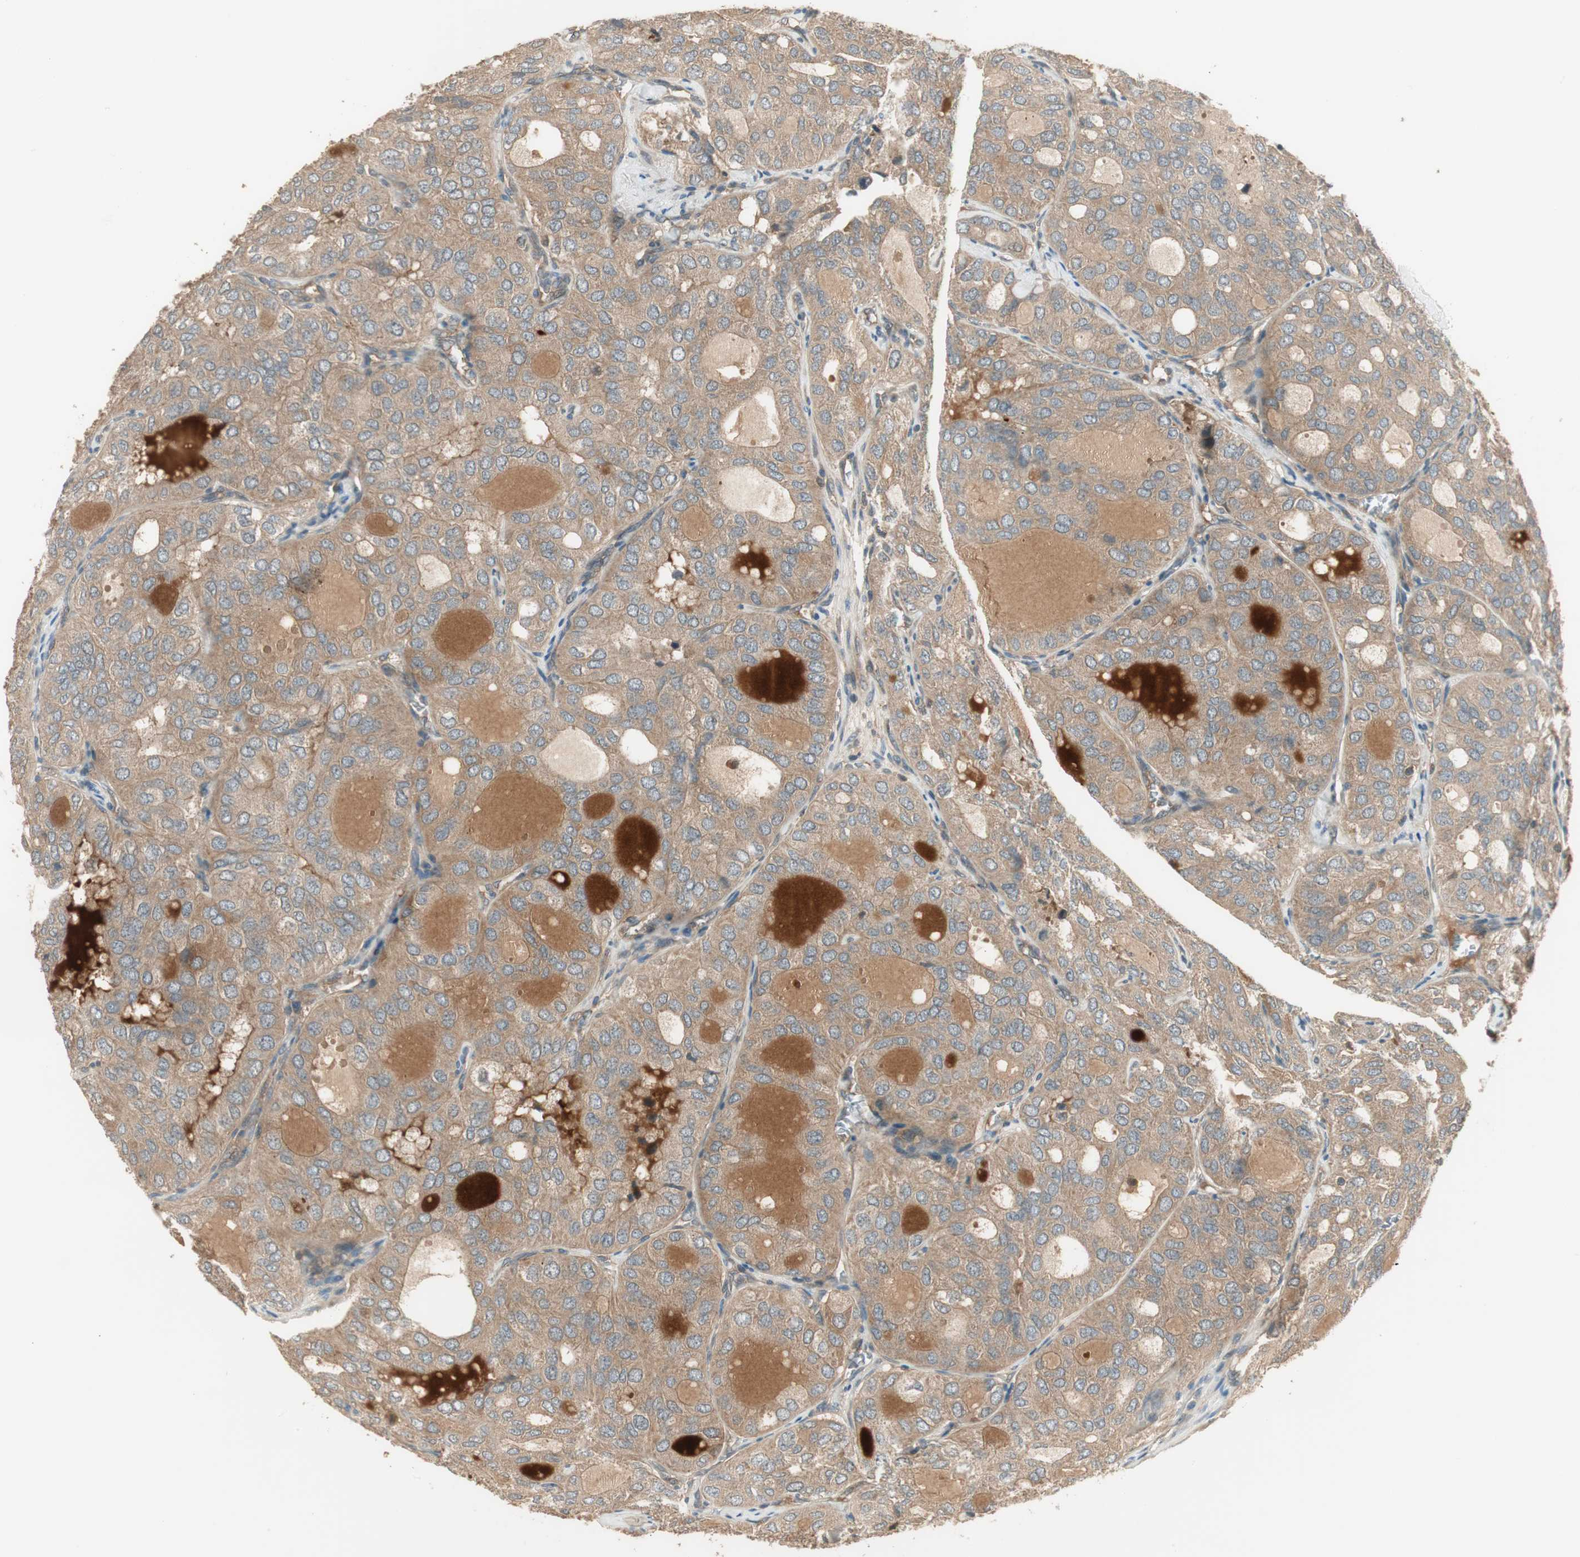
{"staining": {"intensity": "weak", "quantity": ">75%", "location": "cytoplasmic/membranous"}, "tissue": "thyroid cancer", "cell_type": "Tumor cells", "image_type": "cancer", "snomed": [{"axis": "morphology", "description": "Follicular adenoma carcinoma, NOS"}, {"axis": "topography", "description": "Thyroid gland"}], "caption": "Weak cytoplasmic/membranous expression for a protein is seen in approximately >75% of tumor cells of follicular adenoma carcinoma (thyroid) using immunohistochemistry.", "gene": "PFDN5", "patient": {"sex": "male", "age": 75}}